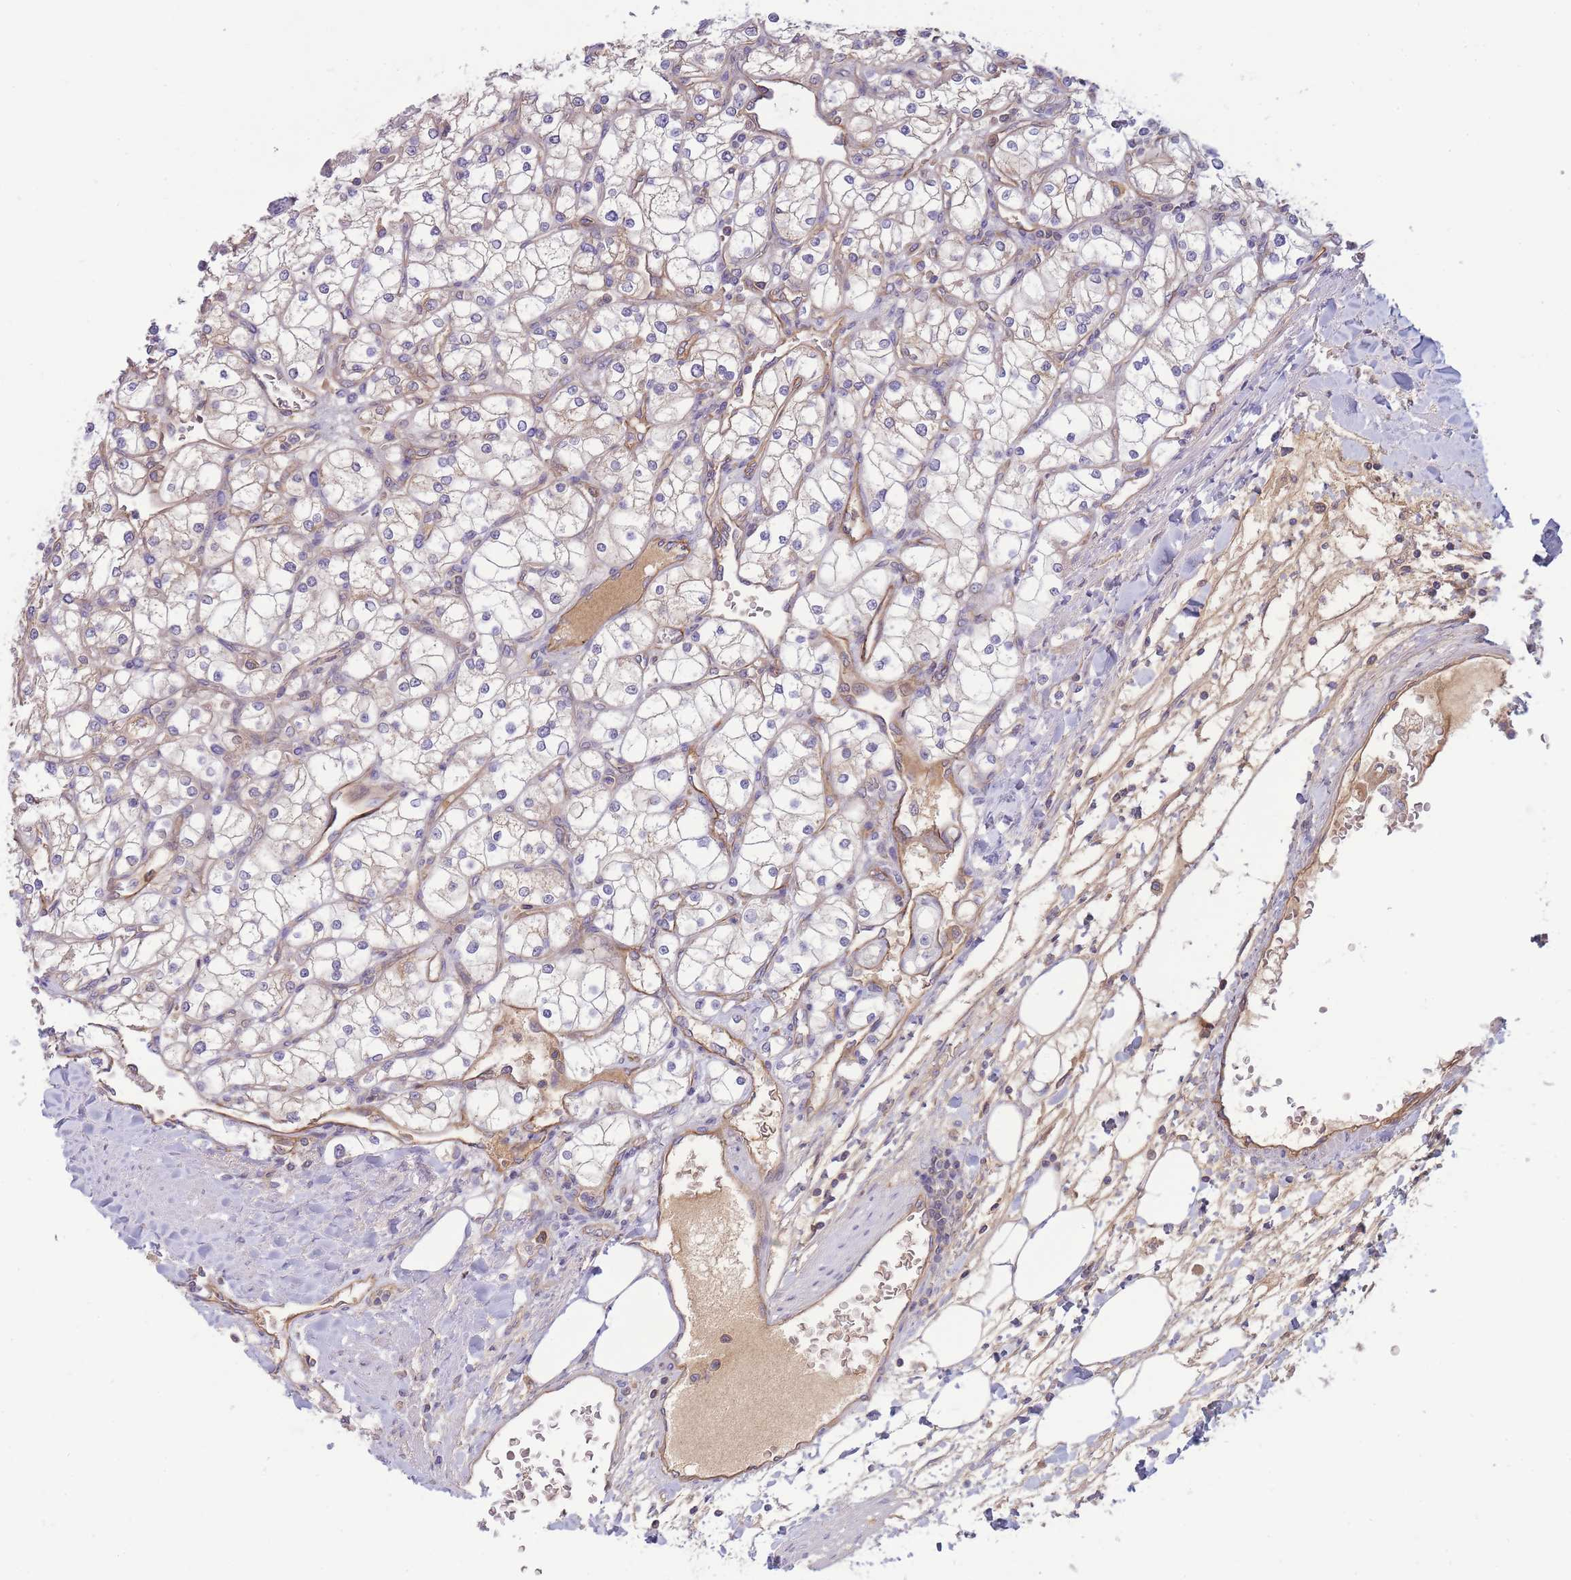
{"staining": {"intensity": "negative", "quantity": "none", "location": "none"}, "tissue": "renal cancer", "cell_type": "Tumor cells", "image_type": "cancer", "snomed": [{"axis": "morphology", "description": "Adenocarcinoma, NOS"}, {"axis": "topography", "description": "Kidney"}], "caption": "Immunohistochemistry micrograph of neoplastic tissue: human adenocarcinoma (renal) stained with DAB displays no significant protein staining in tumor cells.", "gene": "NDUFAF5", "patient": {"sex": "male", "age": 80}}